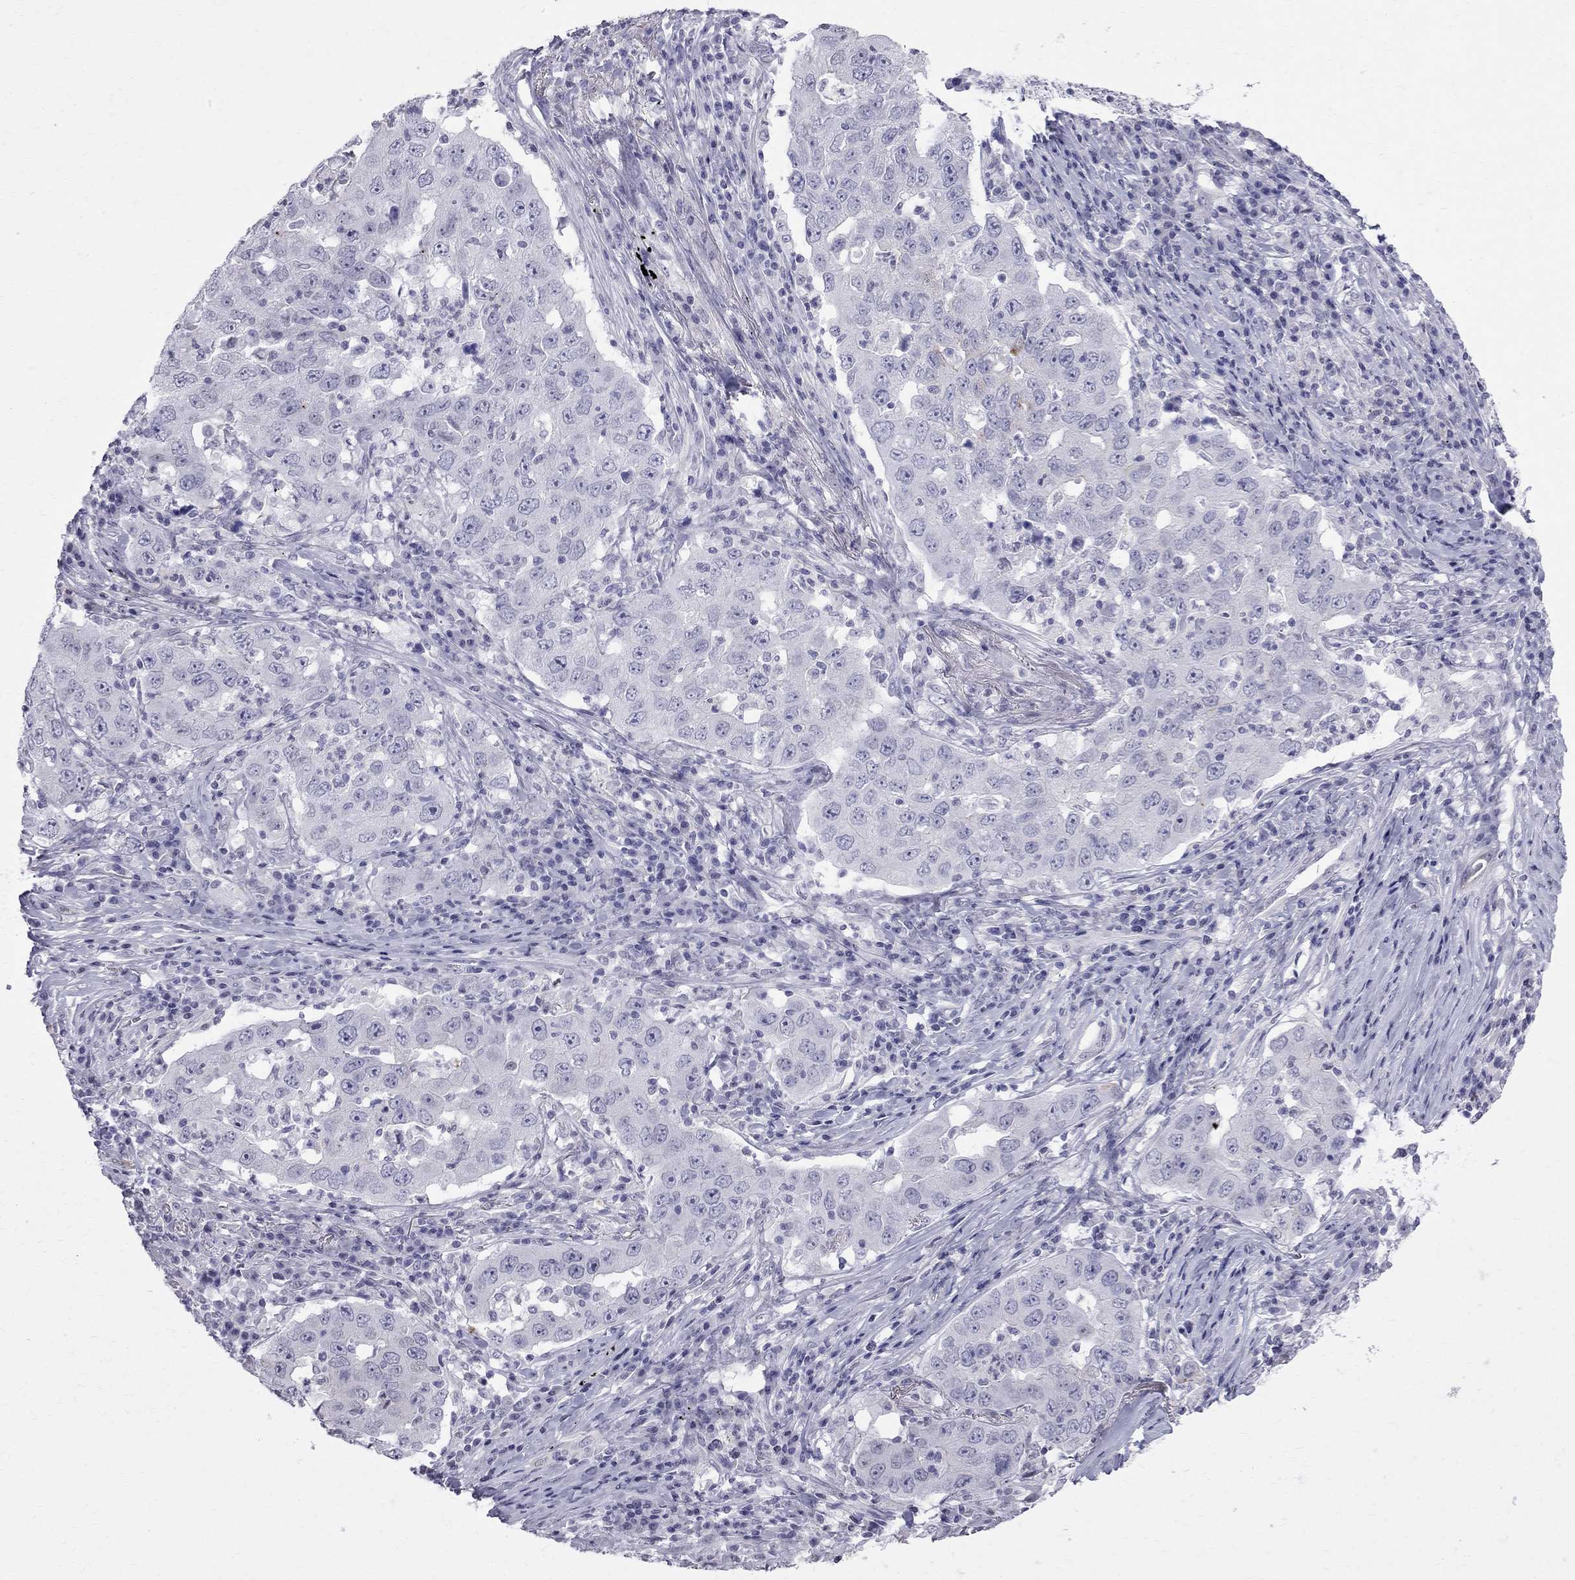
{"staining": {"intensity": "negative", "quantity": "none", "location": "none"}, "tissue": "lung cancer", "cell_type": "Tumor cells", "image_type": "cancer", "snomed": [{"axis": "morphology", "description": "Adenocarcinoma, NOS"}, {"axis": "topography", "description": "Lung"}], "caption": "Immunohistochemical staining of lung adenocarcinoma reveals no significant staining in tumor cells.", "gene": "MUC15", "patient": {"sex": "male", "age": 73}}